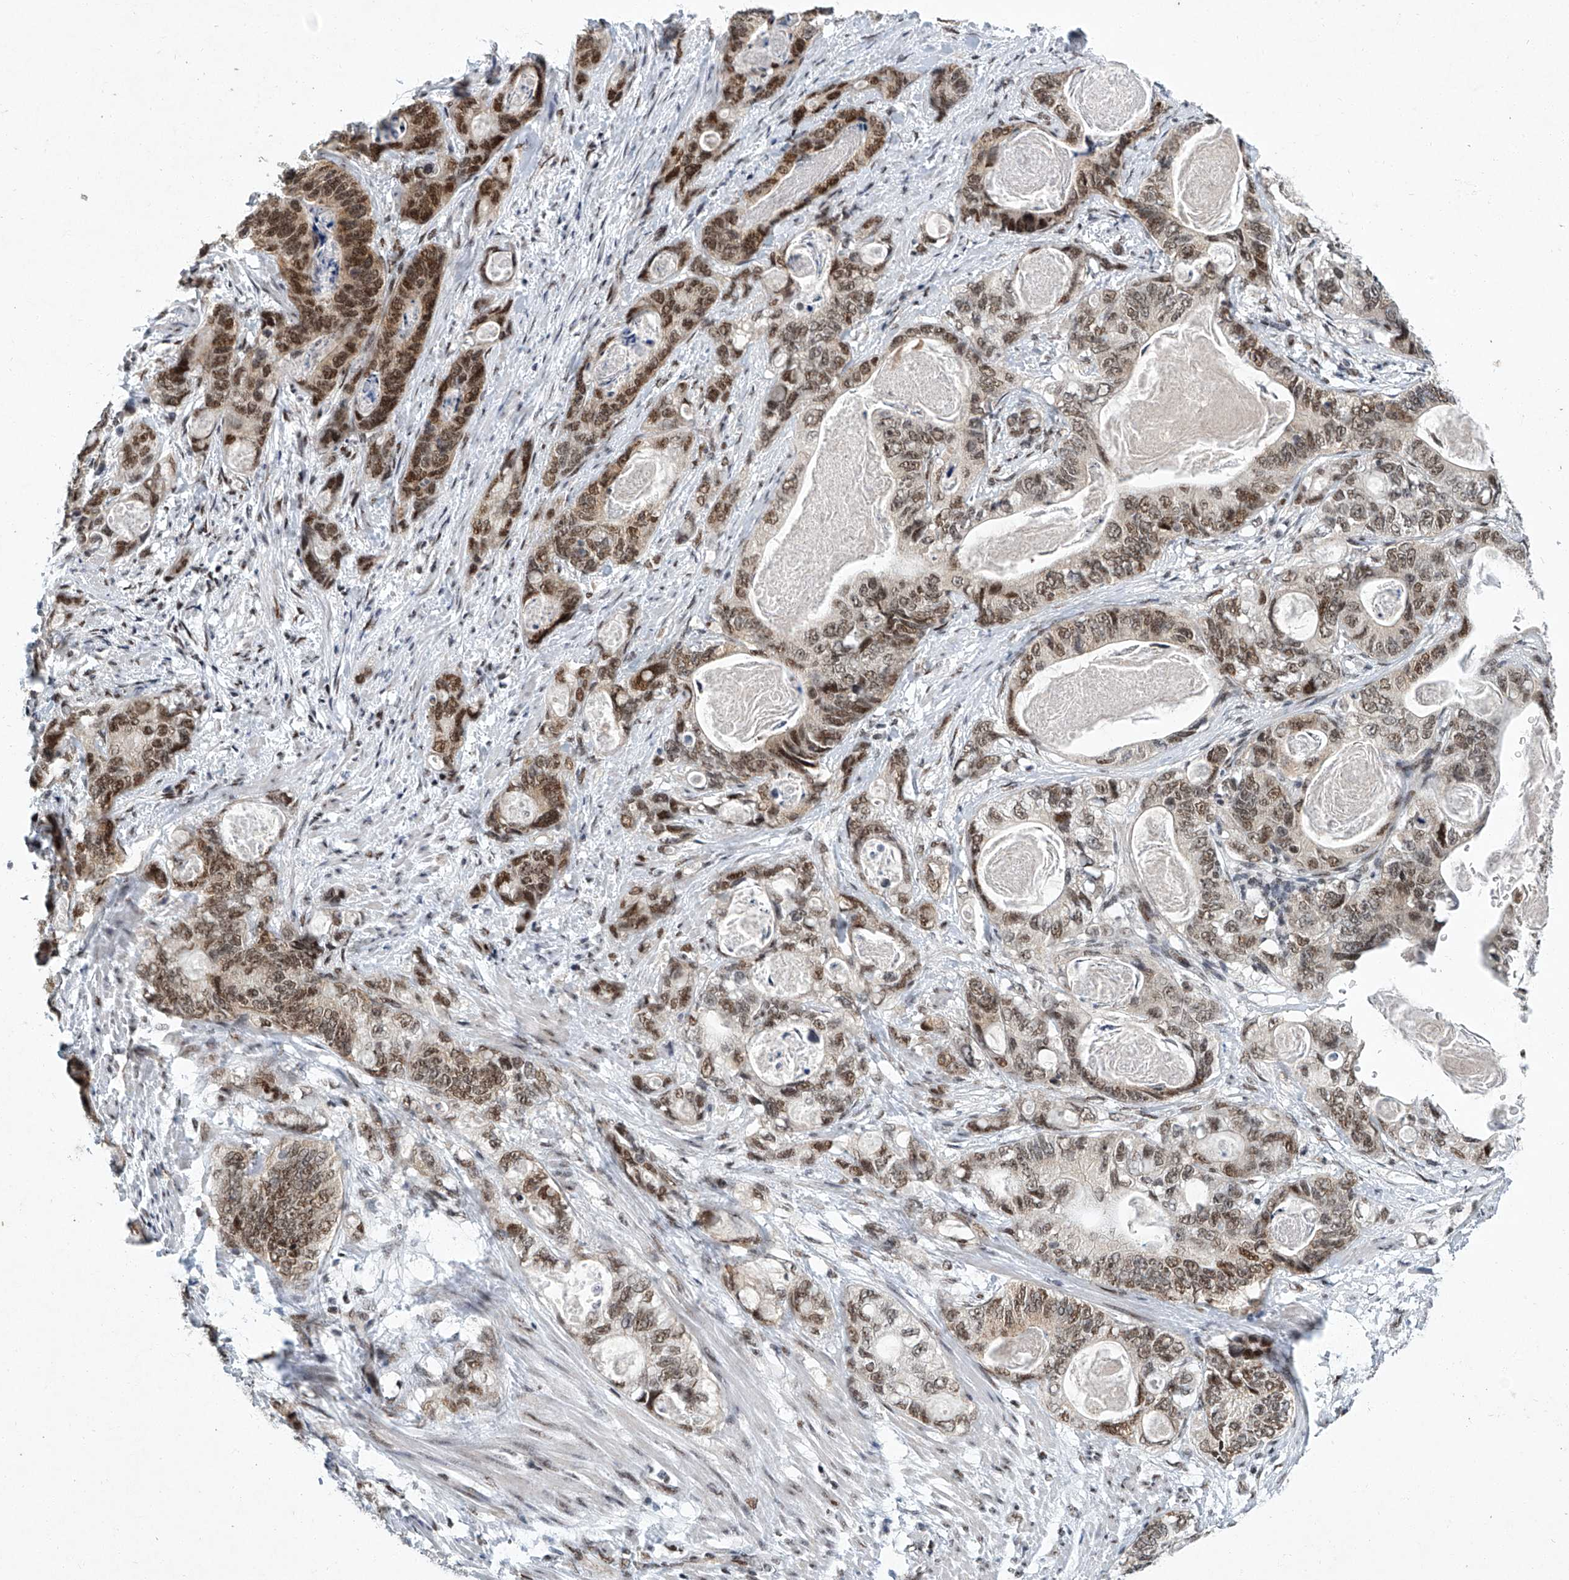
{"staining": {"intensity": "moderate", "quantity": ">75%", "location": "nuclear"}, "tissue": "stomach cancer", "cell_type": "Tumor cells", "image_type": "cancer", "snomed": [{"axis": "morphology", "description": "Normal tissue, NOS"}, {"axis": "morphology", "description": "Adenocarcinoma, NOS"}, {"axis": "topography", "description": "Stomach"}], "caption": "Moderate nuclear expression for a protein is identified in about >75% of tumor cells of stomach cancer using immunohistochemistry (IHC).", "gene": "TFDP1", "patient": {"sex": "female", "age": 89}}